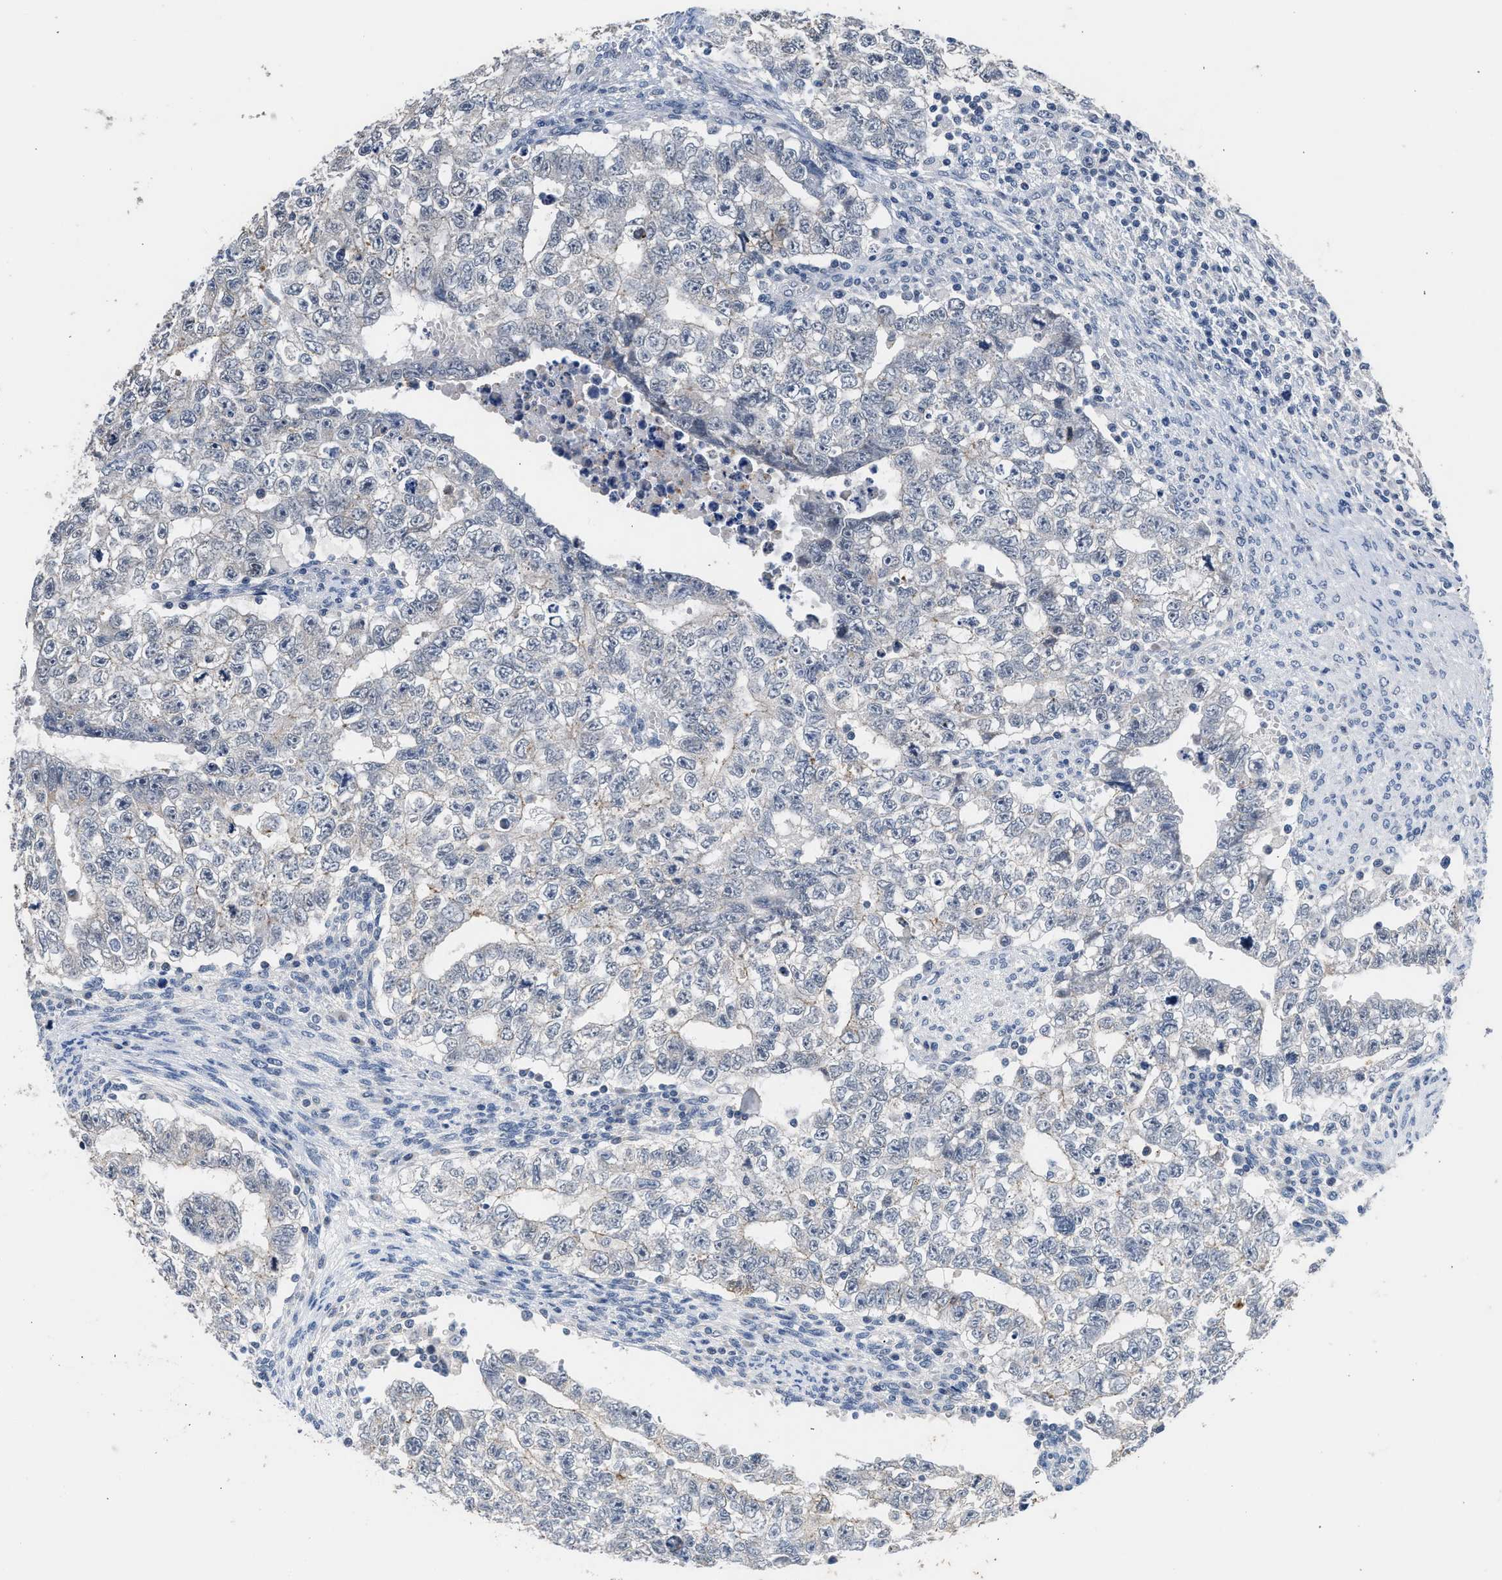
{"staining": {"intensity": "negative", "quantity": "none", "location": "none"}, "tissue": "testis cancer", "cell_type": "Tumor cells", "image_type": "cancer", "snomed": [{"axis": "morphology", "description": "Carcinoma, Embryonal, NOS"}, {"axis": "topography", "description": "Testis"}], "caption": "Immunohistochemical staining of human testis cancer (embryonal carcinoma) demonstrates no significant staining in tumor cells.", "gene": "CSF3R", "patient": {"sex": "male", "age": 28}}